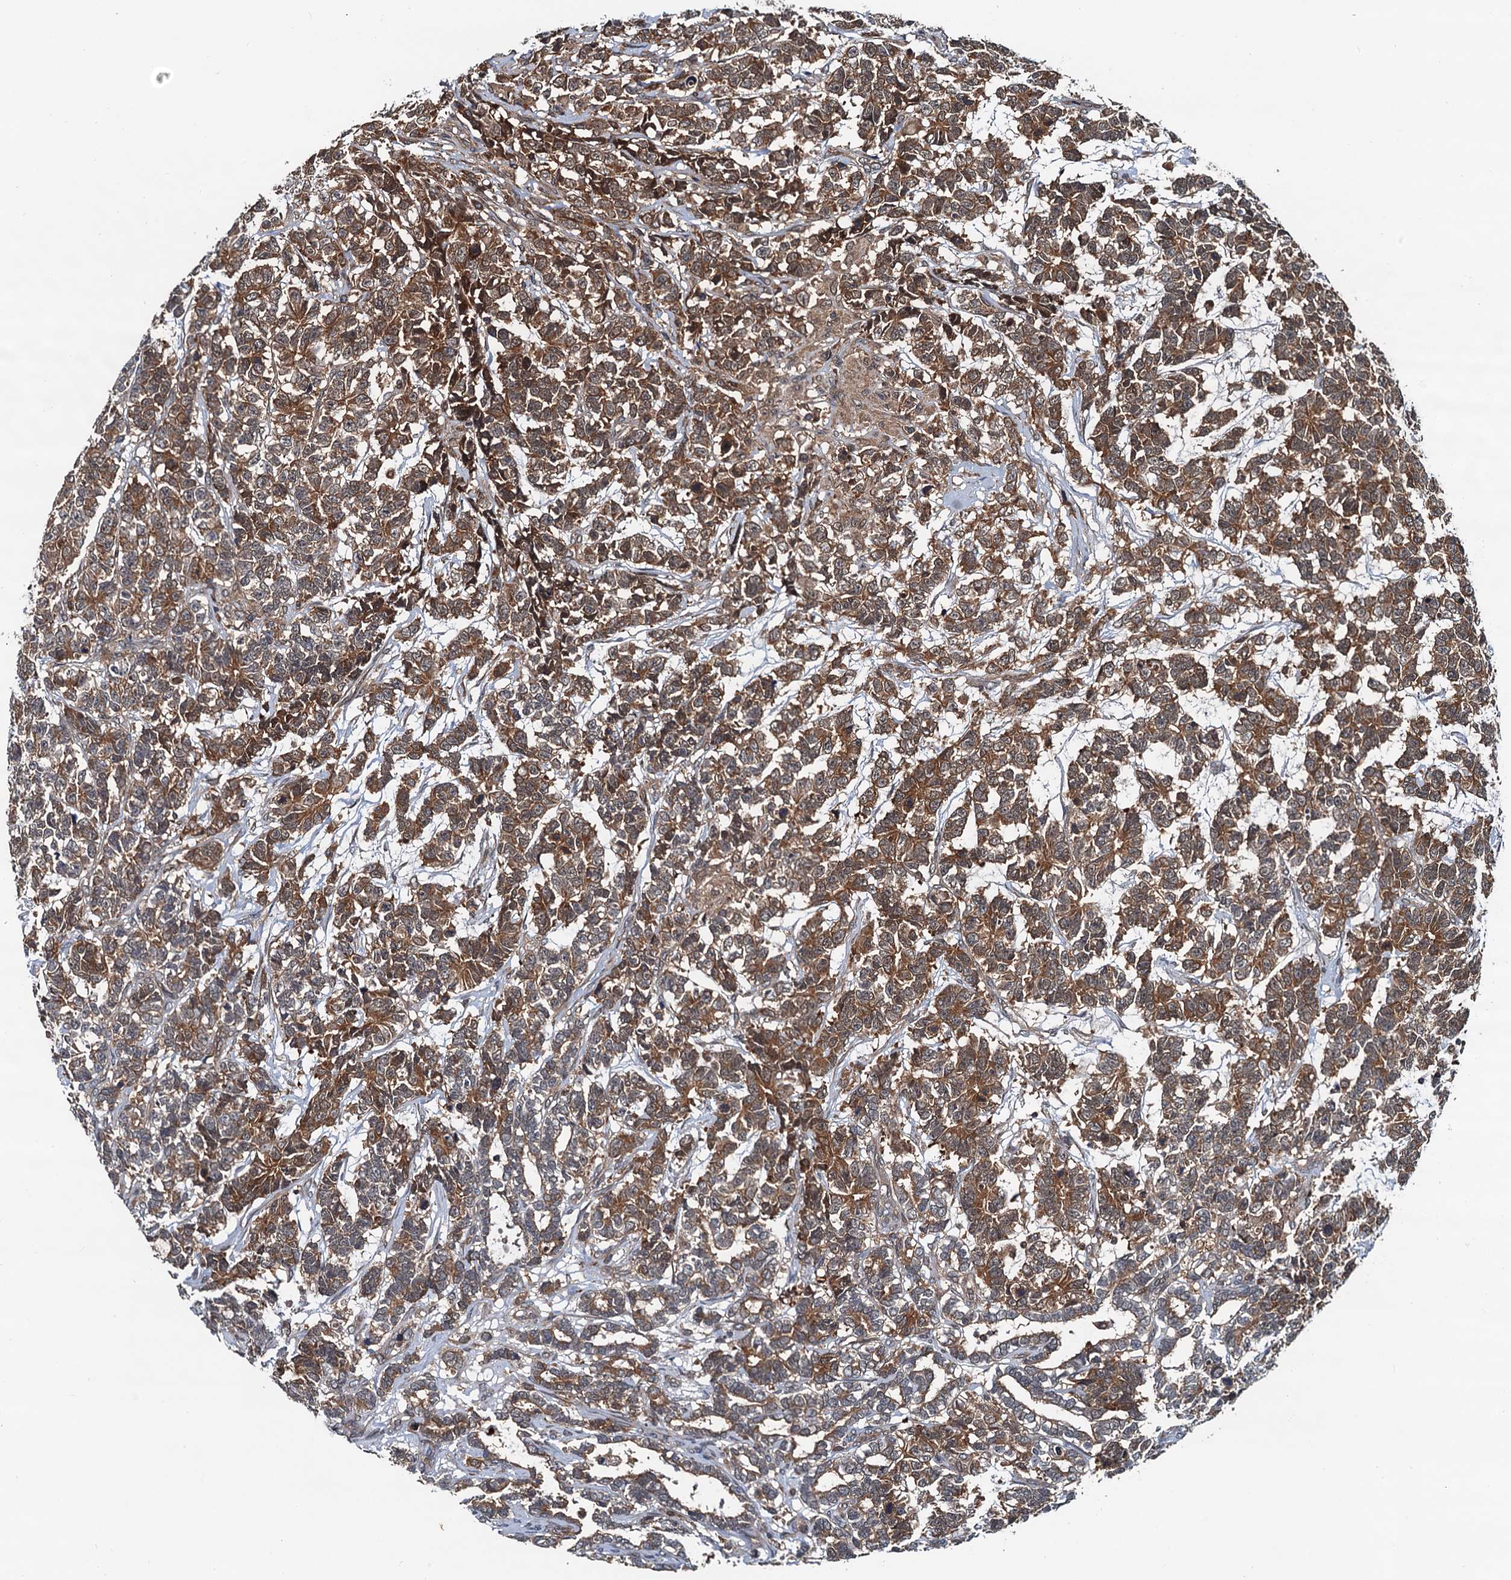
{"staining": {"intensity": "moderate", "quantity": ">75%", "location": "cytoplasmic/membranous"}, "tissue": "testis cancer", "cell_type": "Tumor cells", "image_type": "cancer", "snomed": [{"axis": "morphology", "description": "Carcinoma, Embryonal, NOS"}, {"axis": "topography", "description": "Testis"}], "caption": "Immunohistochemical staining of human testis cancer displays medium levels of moderate cytoplasmic/membranous staining in approximately >75% of tumor cells.", "gene": "AAGAB", "patient": {"sex": "male", "age": 26}}